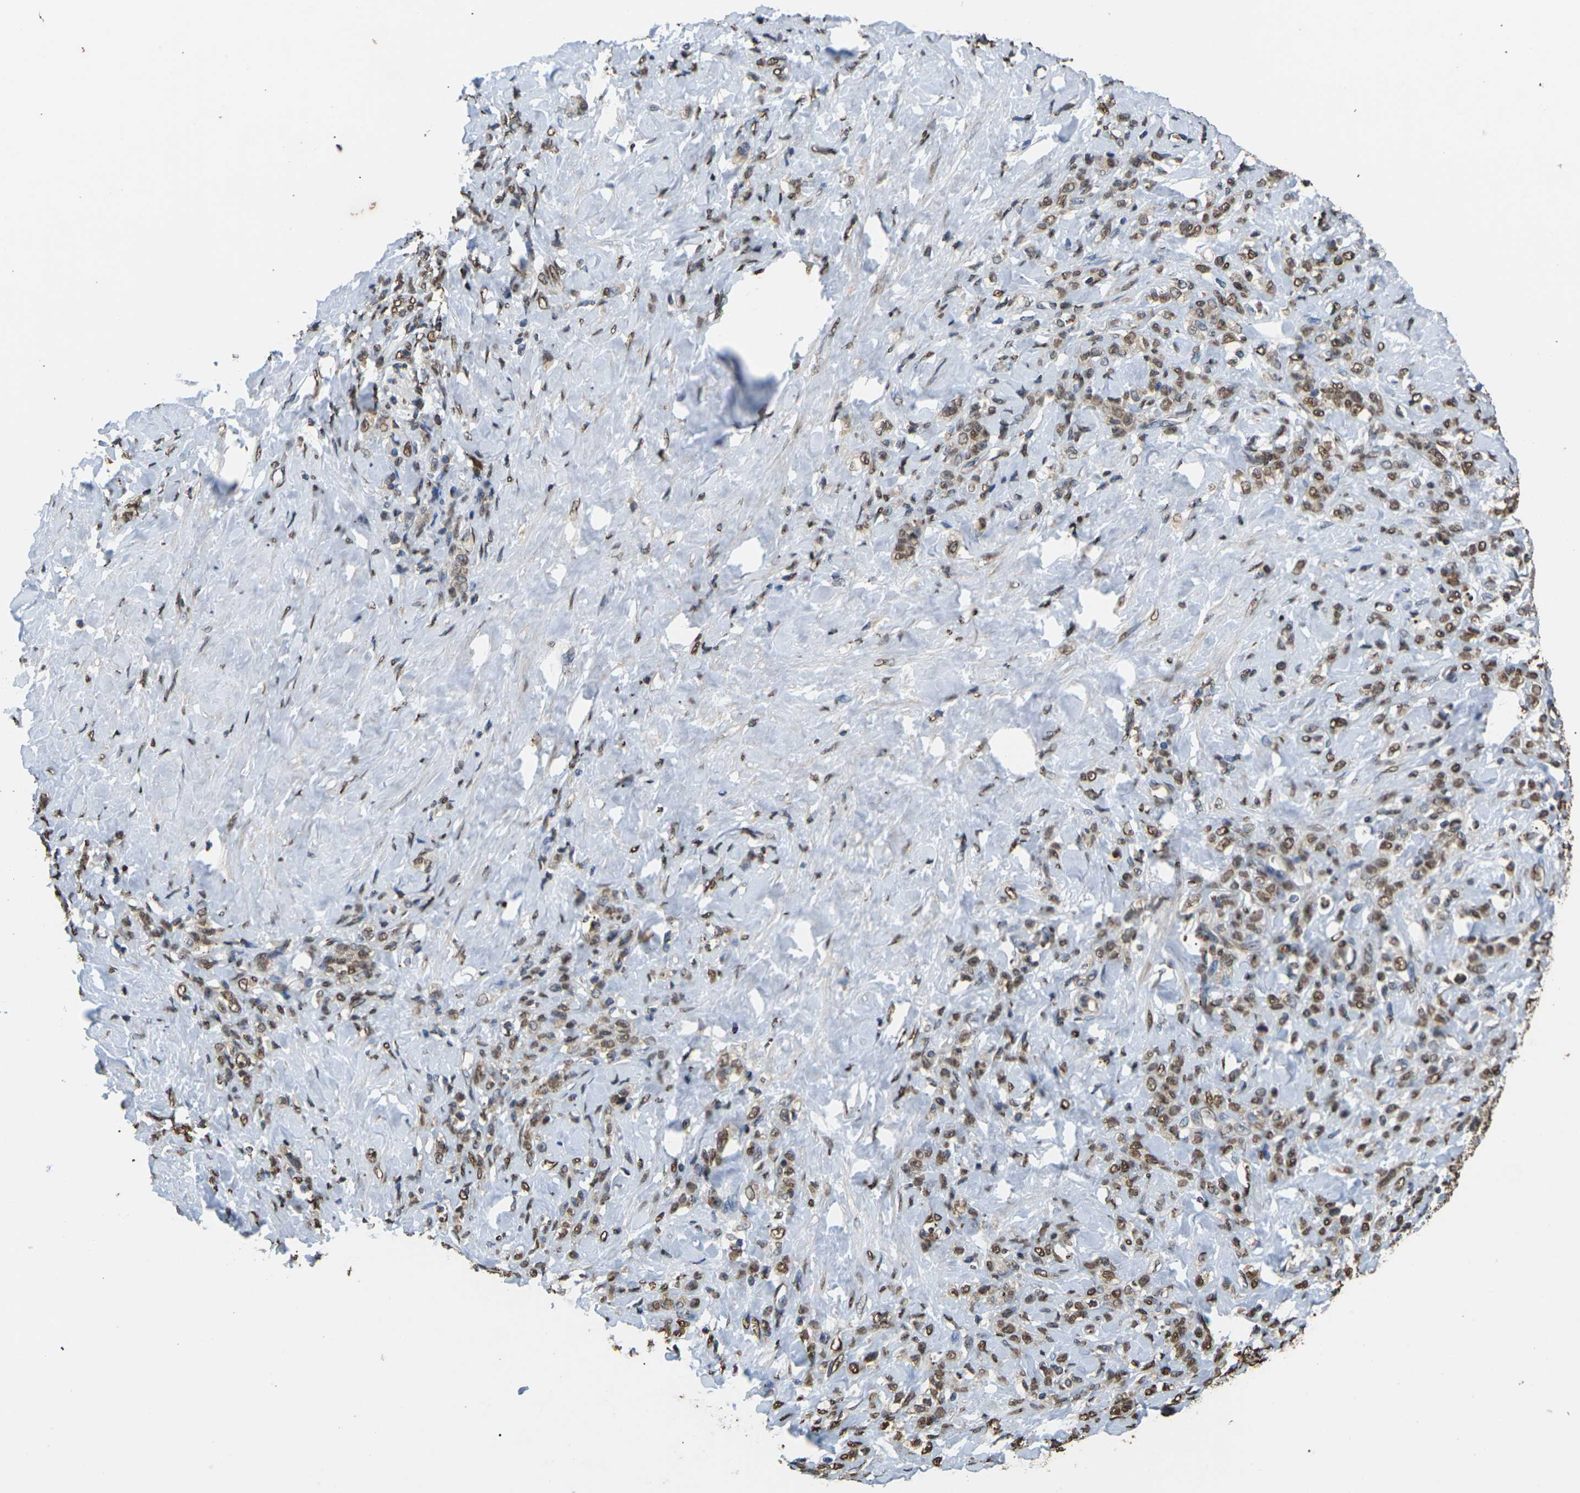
{"staining": {"intensity": "moderate", "quantity": ">75%", "location": "nuclear"}, "tissue": "stomach cancer", "cell_type": "Tumor cells", "image_type": "cancer", "snomed": [{"axis": "morphology", "description": "Adenocarcinoma, NOS"}, {"axis": "topography", "description": "Stomach"}], "caption": "Approximately >75% of tumor cells in adenocarcinoma (stomach) demonstrate moderate nuclear protein expression as visualized by brown immunohistochemical staining.", "gene": "EMSY", "patient": {"sex": "male", "age": 82}}